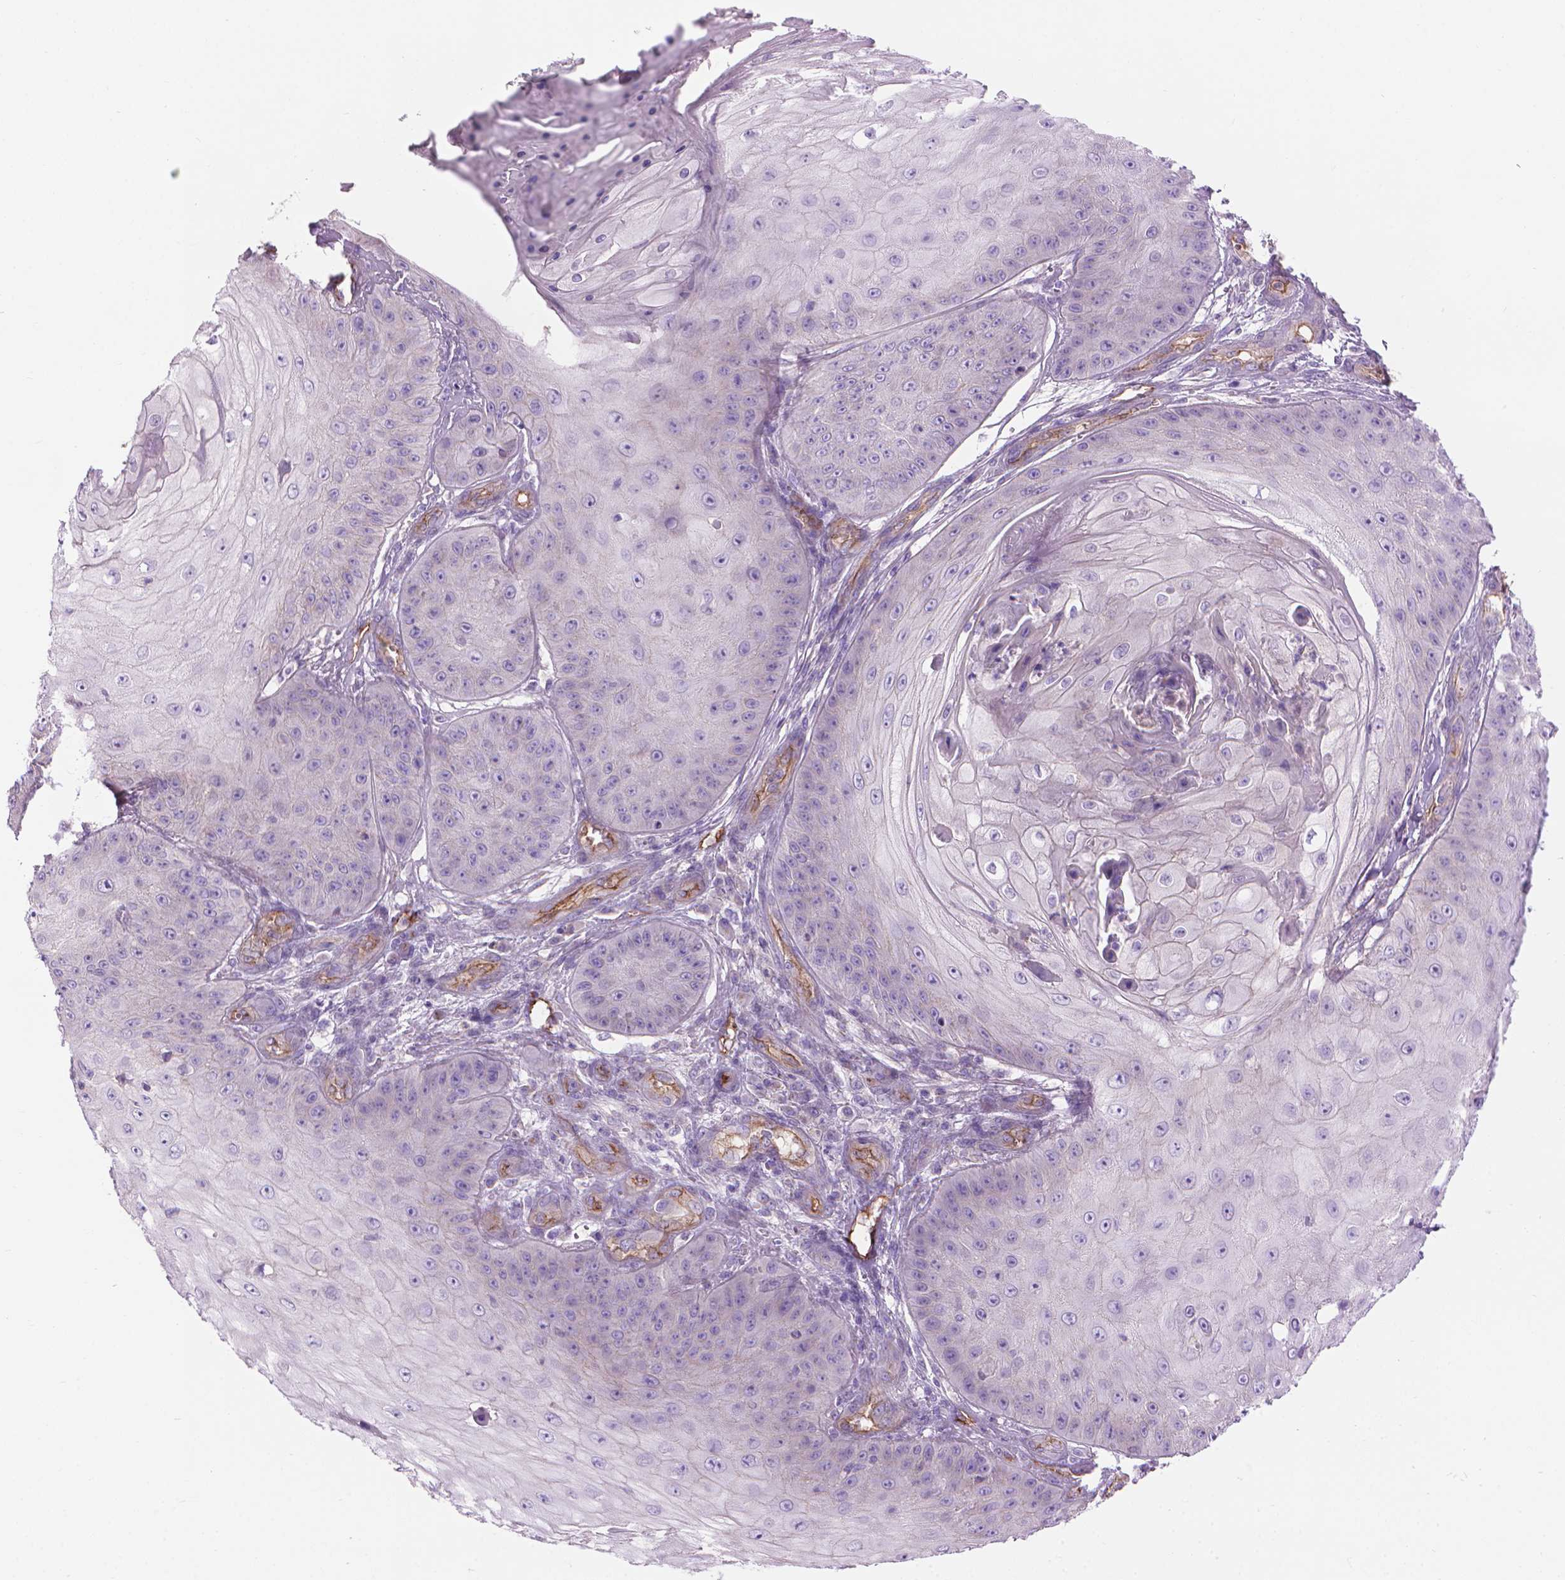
{"staining": {"intensity": "negative", "quantity": "none", "location": "none"}, "tissue": "skin cancer", "cell_type": "Tumor cells", "image_type": "cancer", "snomed": [{"axis": "morphology", "description": "Squamous cell carcinoma, NOS"}, {"axis": "topography", "description": "Skin"}], "caption": "There is no significant positivity in tumor cells of squamous cell carcinoma (skin).", "gene": "TENT5A", "patient": {"sex": "male", "age": 70}}